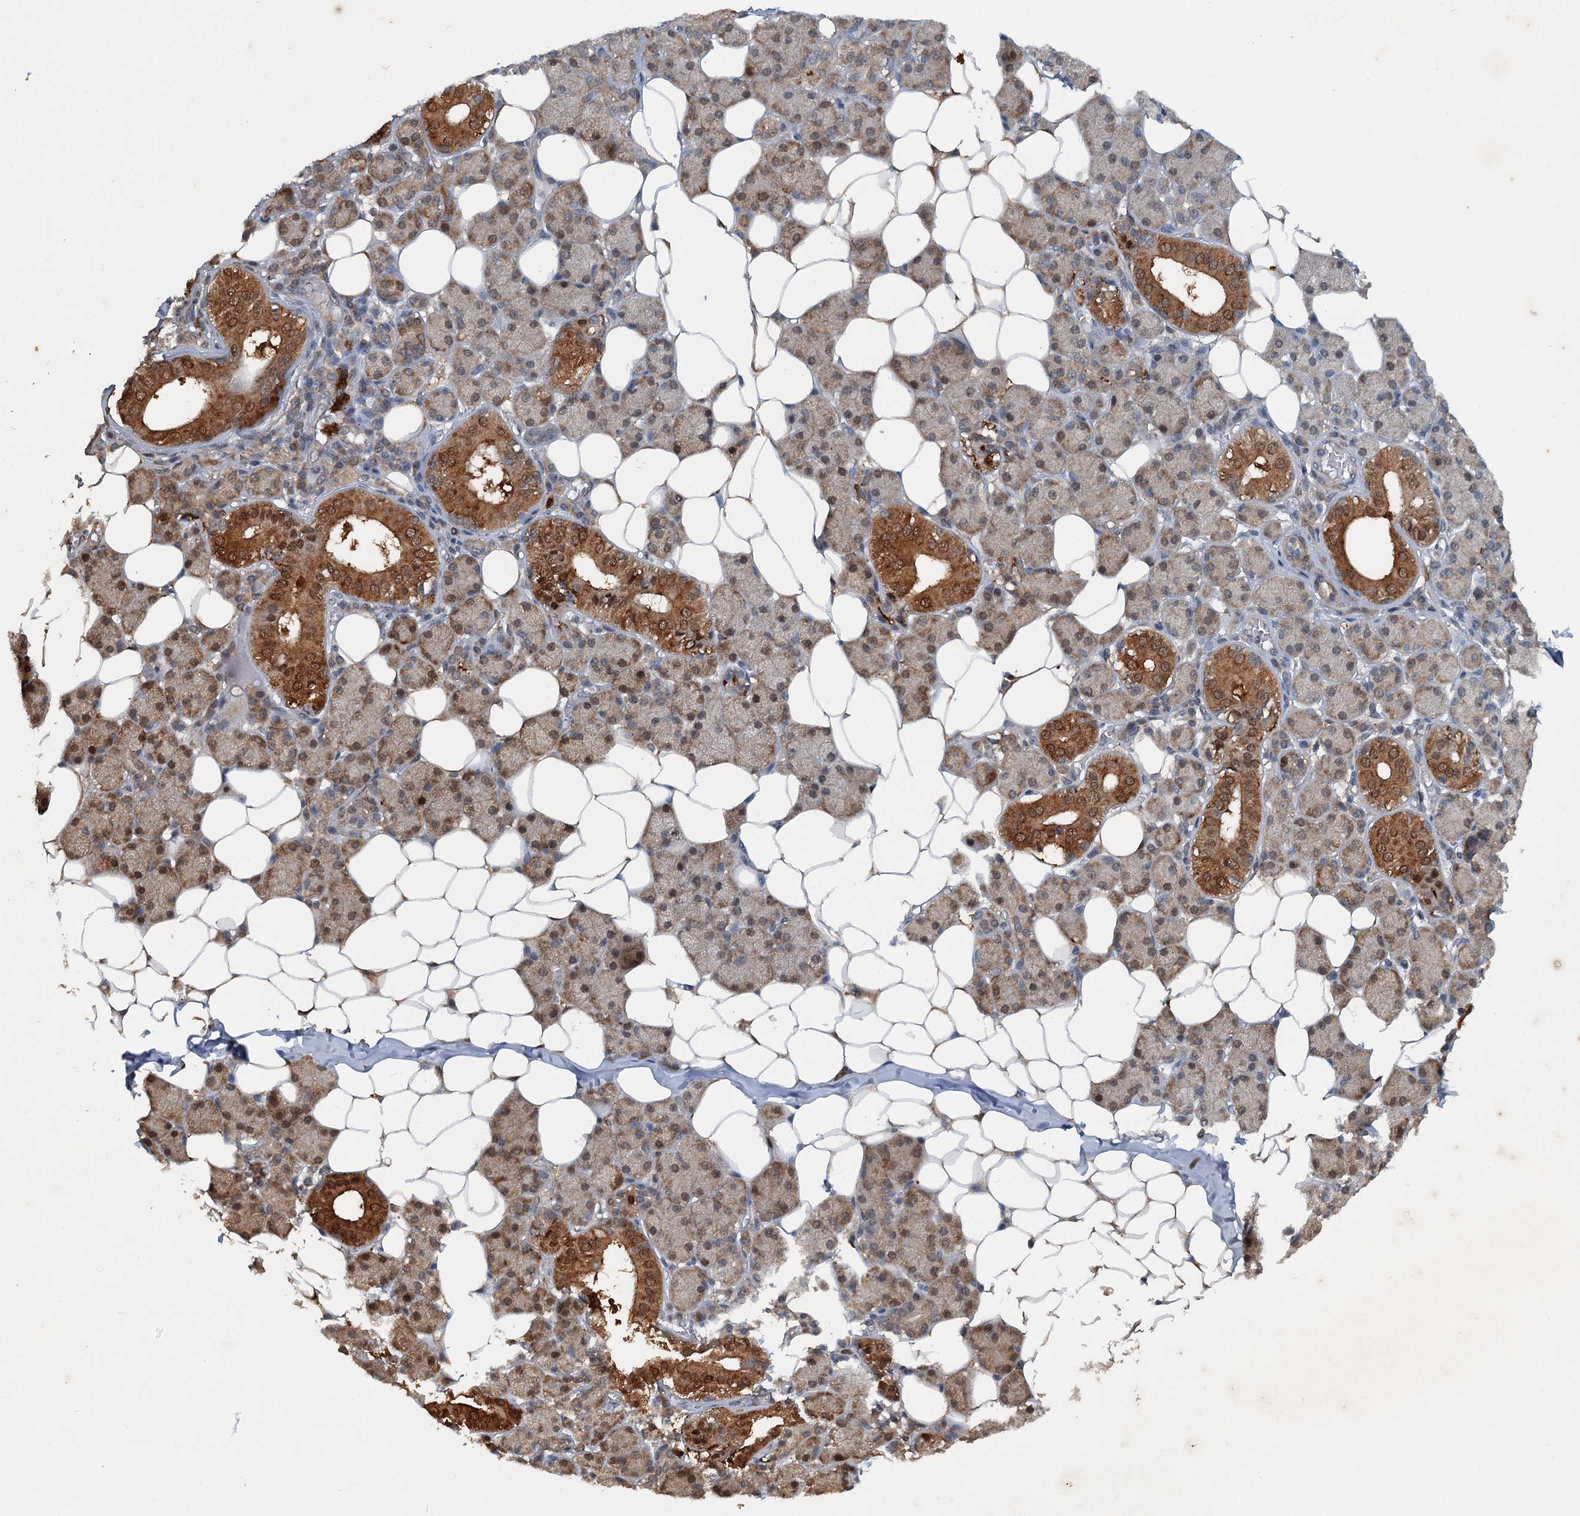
{"staining": {"intensity": "moderate", "quantity": "25%-75%", "location": "cytoplasmic/membranous,nuclear"}, "tissue": "salivary gland", "cell_type": "Glandular cells", "image_type": "normal", "snomed": [{"axis": "morphology", "description": "Normal tissue, NOS"}, {"axis": "topography", "description": "Salivary gland"}], "caption": "Immunohistochemistry of benign salivary gland displays medium levels of moderate cytoplasmic/membranous,nuclear expression in about 25%-75% of glandular cells. (brown staining indicates protein expression, while blue staining denotes nuclei).", "gene": "GPI", "patient": {"sex": "female", "age": 33}}